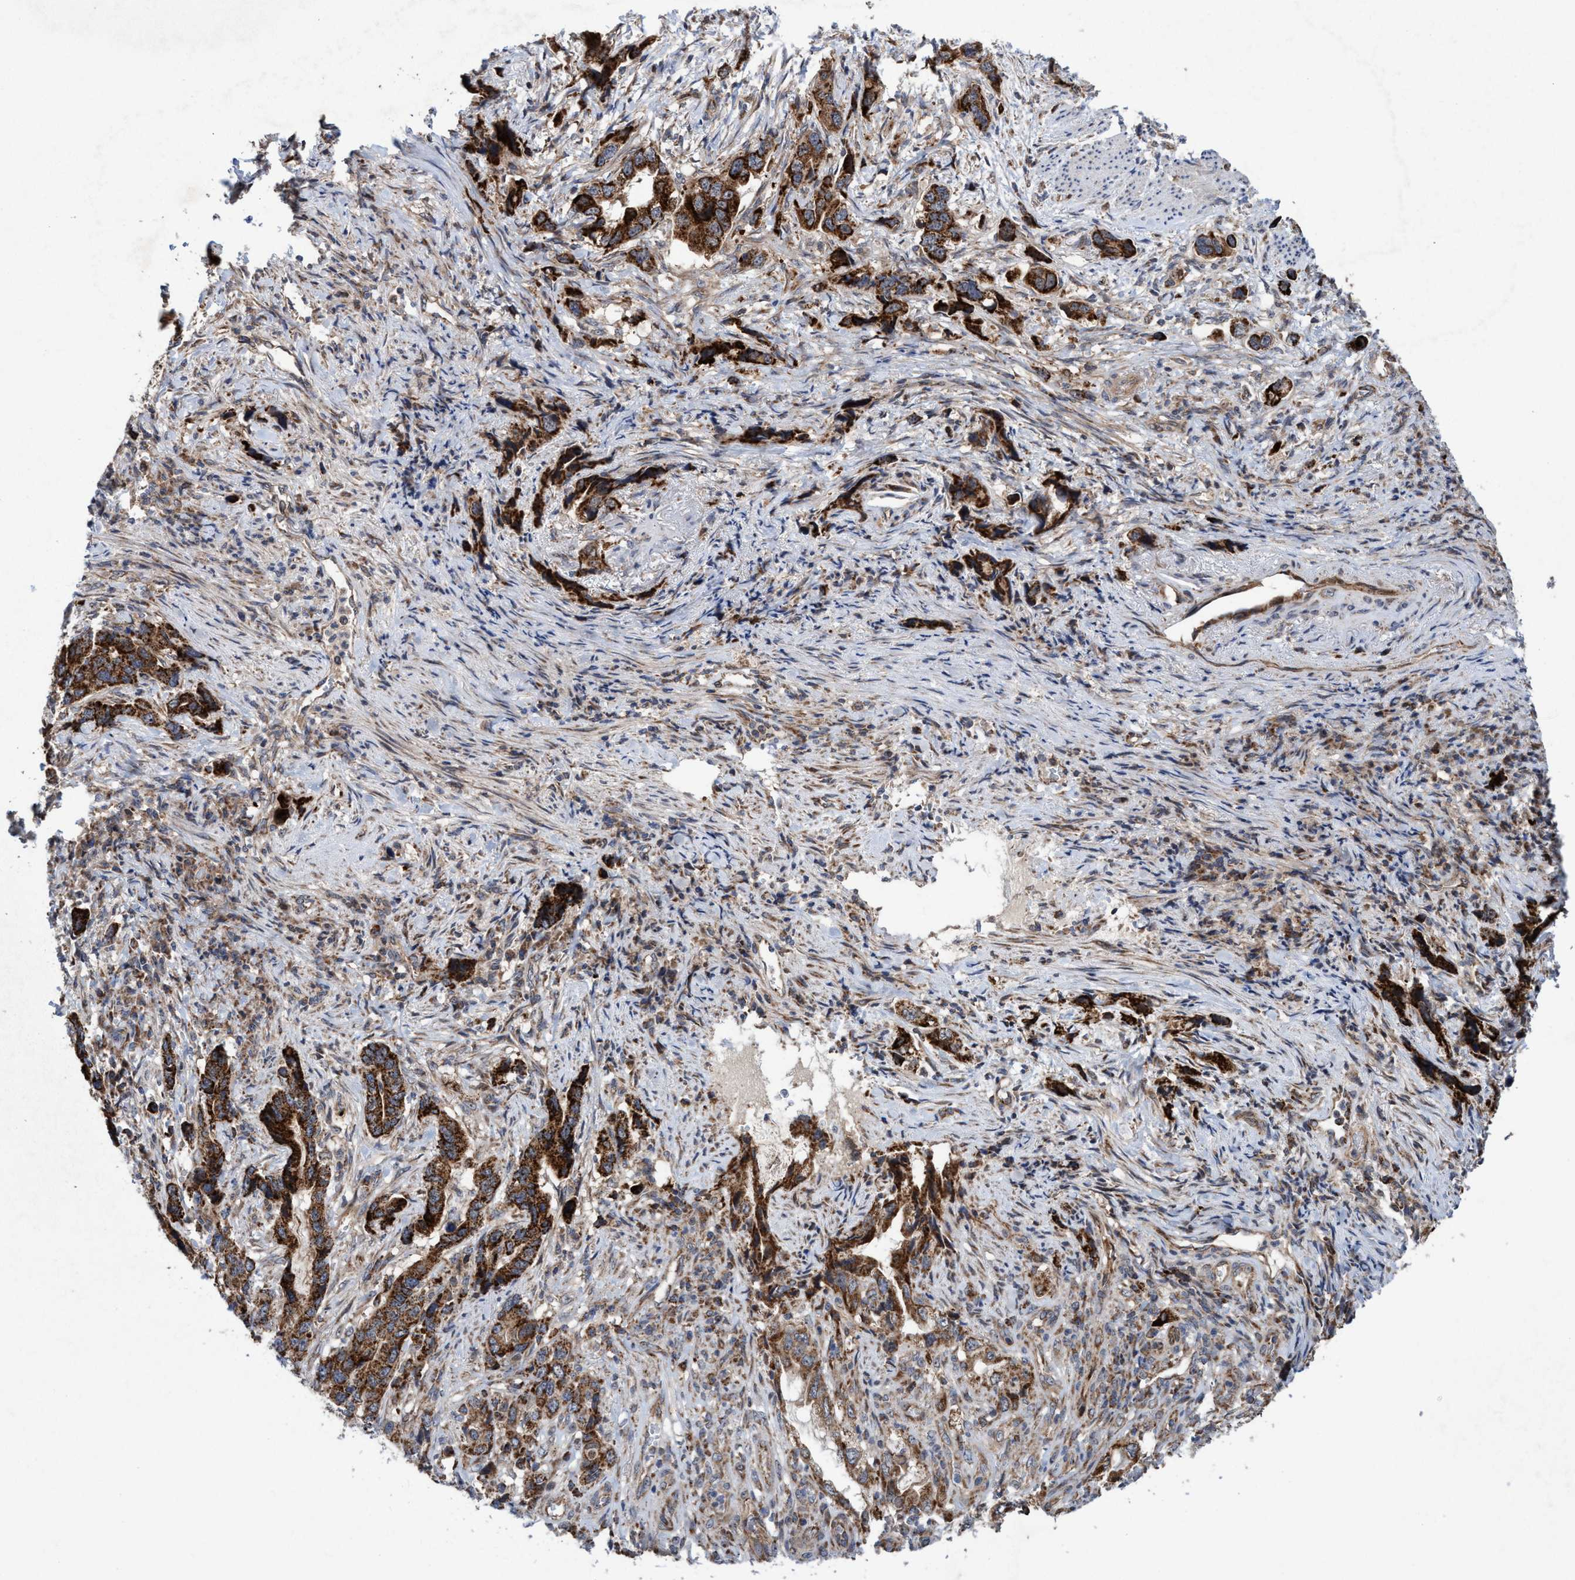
{"staining": {"intensity": "strong", "quantity": ">75%", "location": "cytoplasmic/membranous"}, "tissue": "stomach cancer", "cell_type": "Tumor cells", "image_type": "cancer", "snomed": [{"axis": "morphology", "description": "Adenocarcinoma, NOS"}, {"axis": "topography", "description": "Stomach, lower"}], "caption": "Immunohistochemistry photomicrograph of neoplastic tissue: human stomach cancer (adenocarcinoma) stained using immunohistochemistry exhibits high levels of strong protein expression localized specifically in the cytoplasmic/membranous of tumor cells, appearing as a cytoplasmic/membranous brown color.", "gene": "P2RY14", "patient": {"sex": "female", "age": 93}}